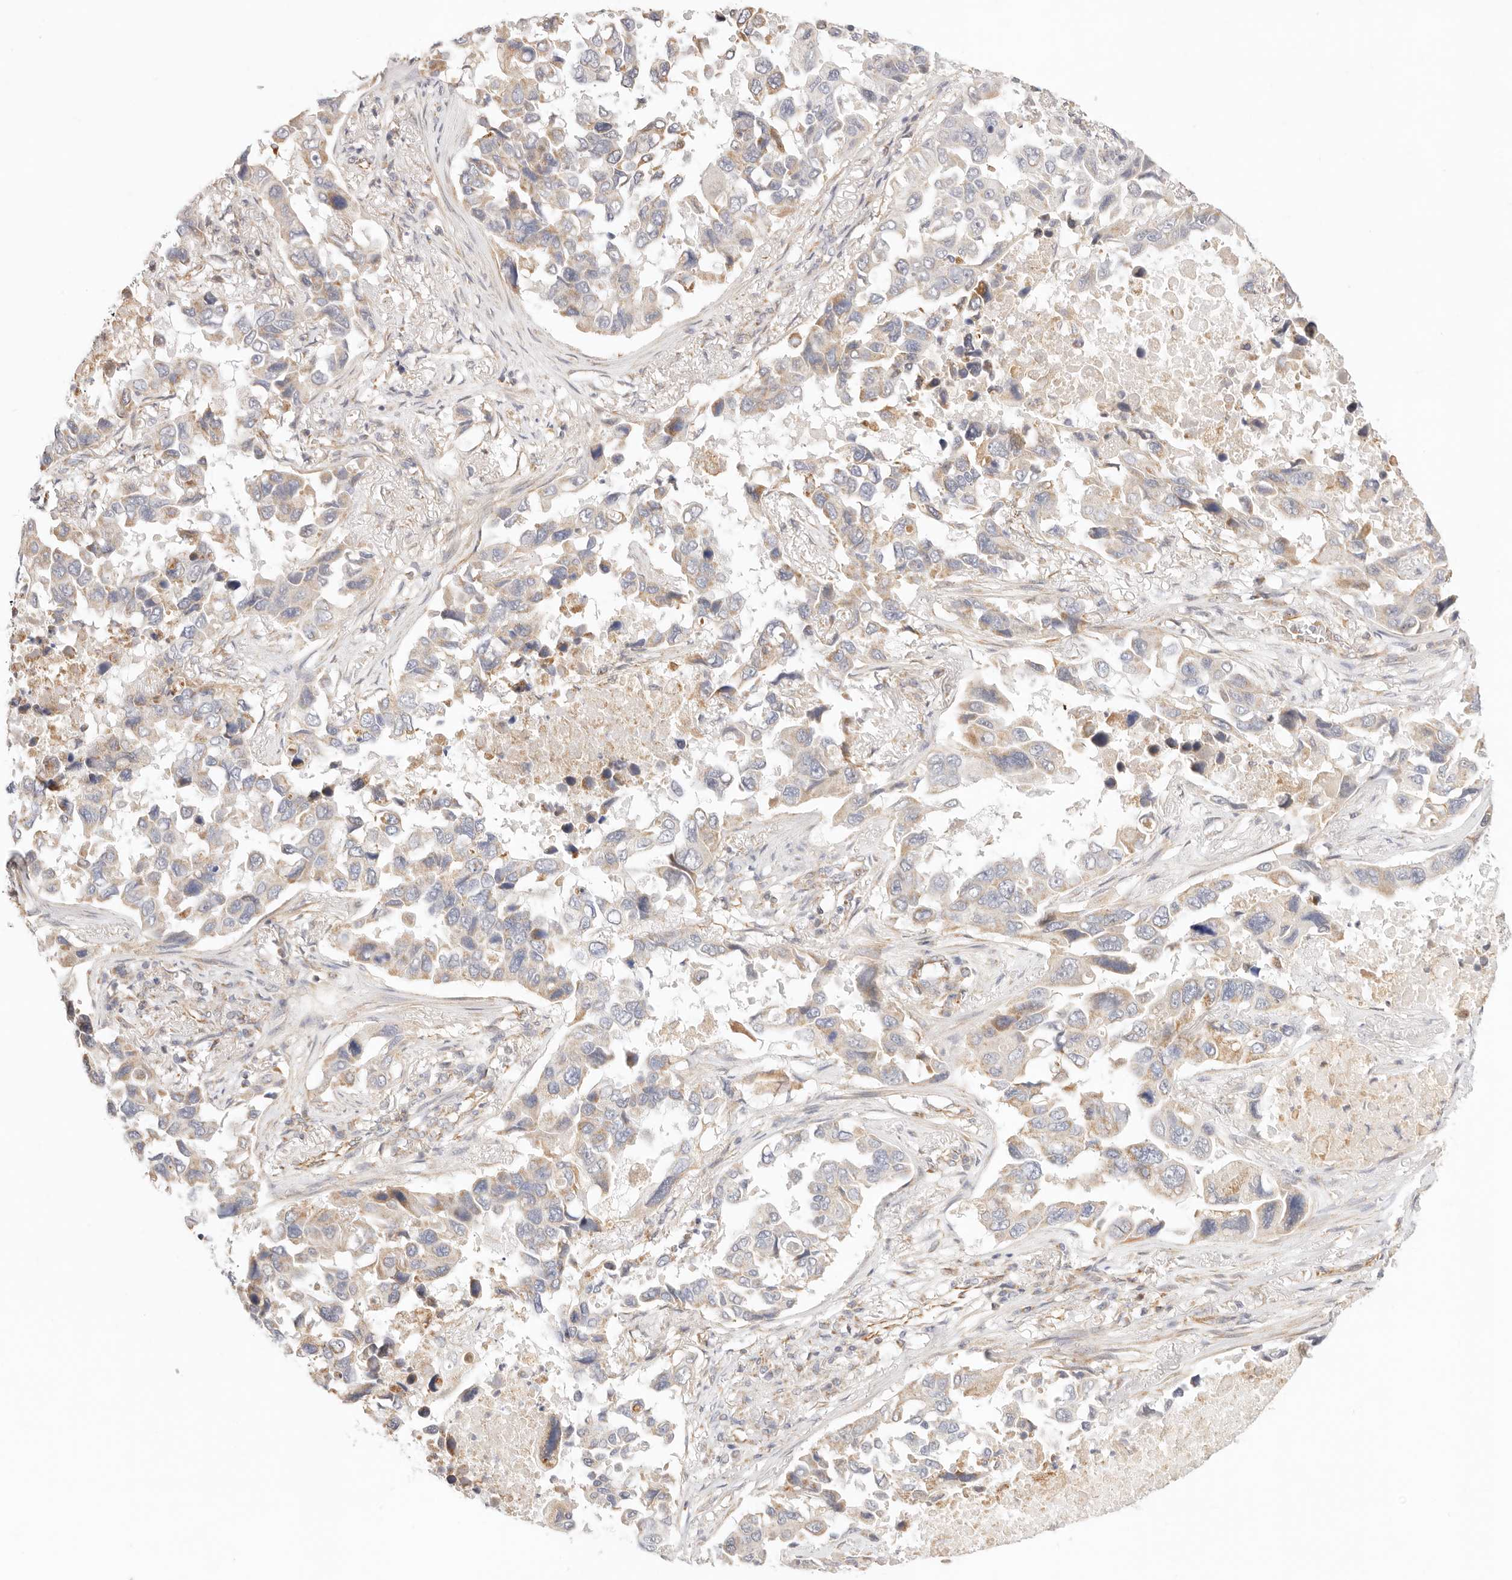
{"staining": {"intensity": "weak", "quantity": "<25%", "location": "cytoplasmic/membranous"}, "tissue": "lung cancer", "cell_type": "Tumor cells", "image_type": "cancer", "snomed": [{"axis": "morphology", "description": "Adenocarcinoma, NOS"}, {"axis": "topography", "description": "Lung"}], "caption": "High magnification brightfield microscopy of lung cancer stained with DAB (3,3'-diaminobenzidine) (brown) and counterstained with hematoxylin (blue): tumor cells show no significant staining.", "gene": "ZC3H11A", "patient": {"sex": "male", "age": 64}}